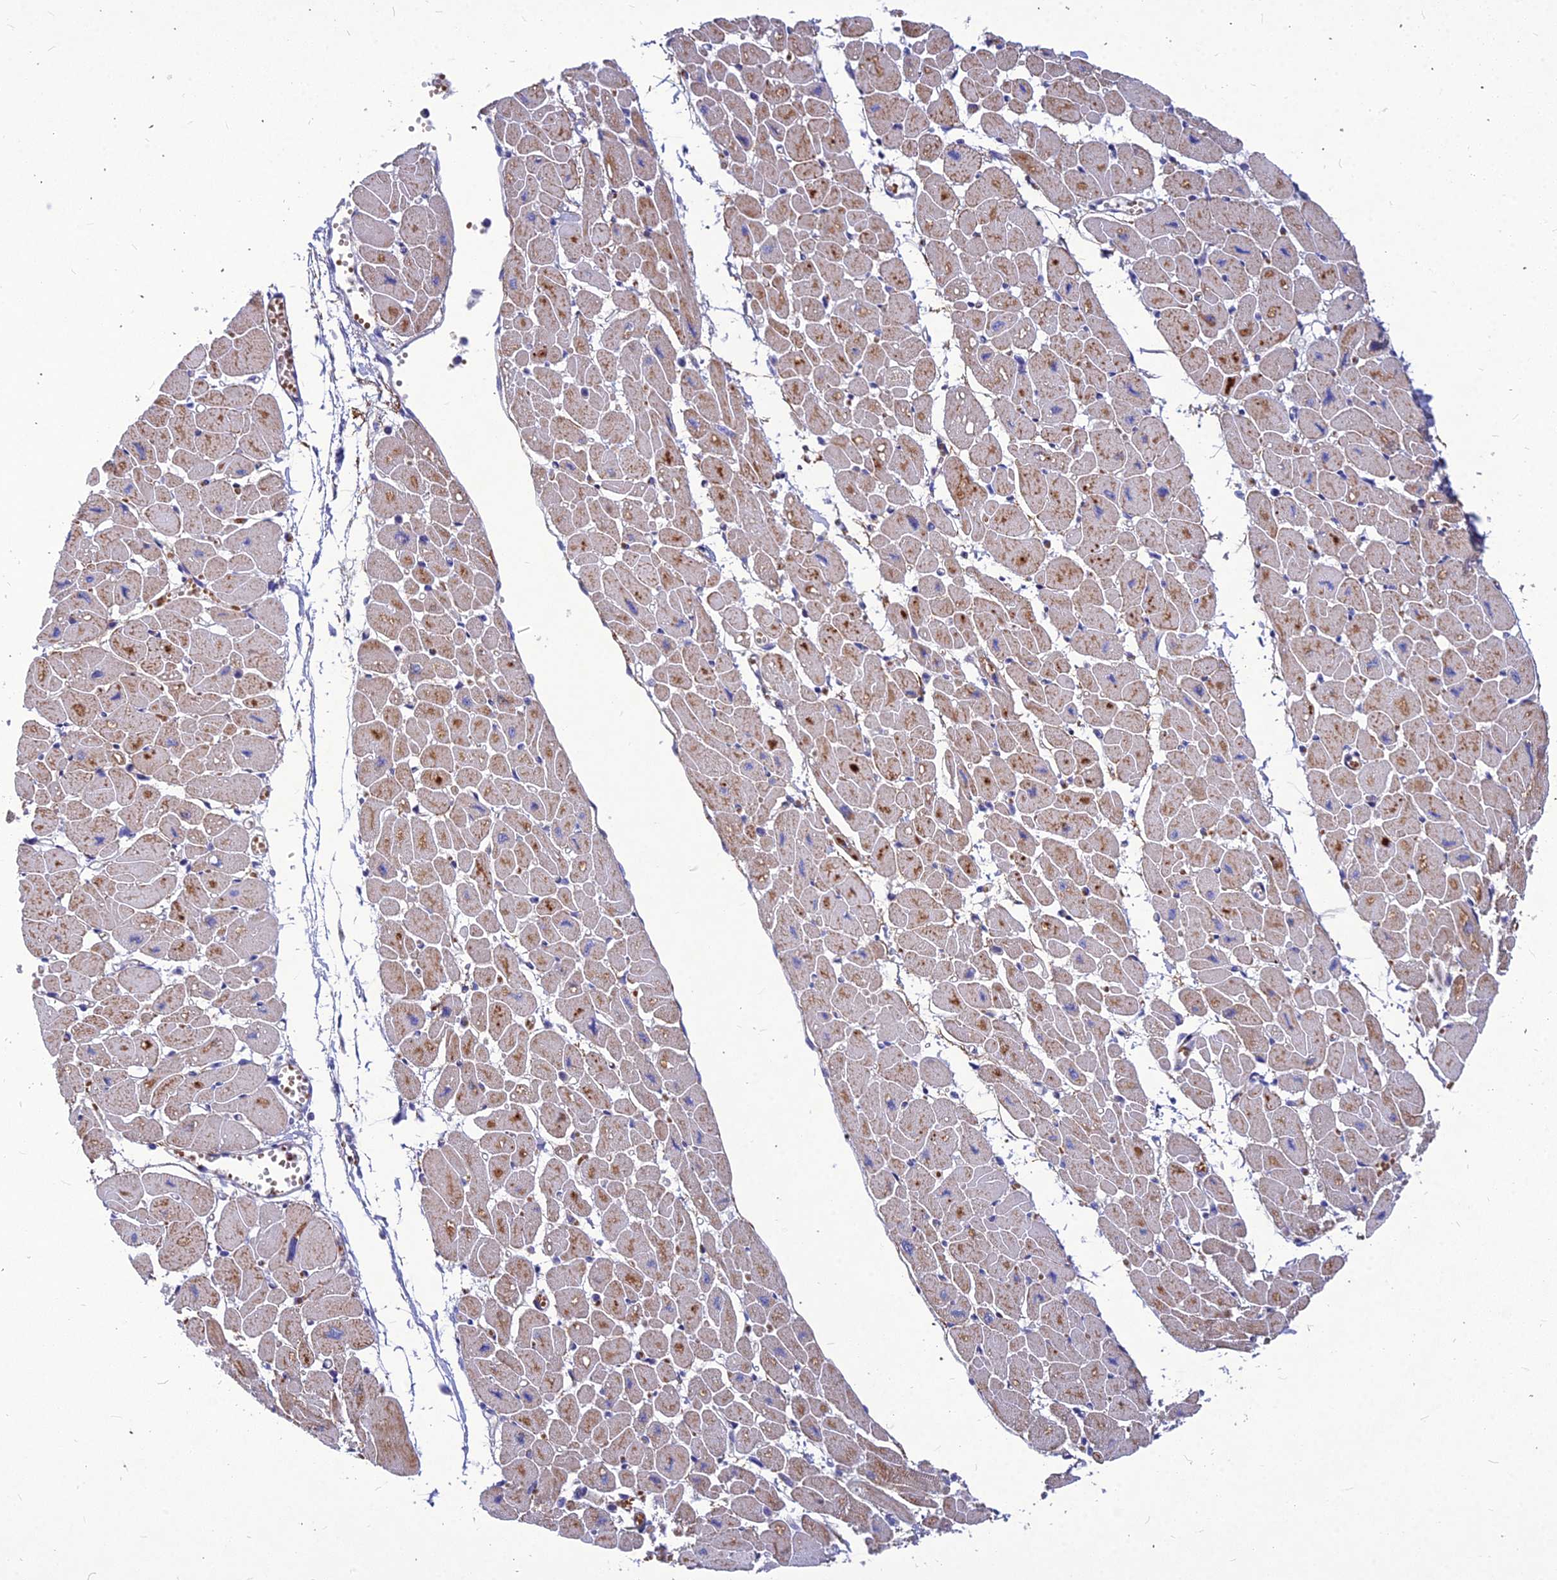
{"staining": {"intensity": "weak", "quantity": "25%-75%", "location": "cytoplasmic/membranous"}, "tissue": "heart muscle", "cell_type": "Cardiomyocytes", "image_type": "normal", "snomed": [{"axis": "morphology", "description": "Normal tissue, NOS"}, {"axis": "topography", "description": "Heart"}], "caption": "Immunohistochemistry (IHC) of unremarkable human heart muscle shows low levels of weak cytoplasmic/membranous staining in approximately 25%-75% of cardiomyocytes.", "gene": "DMRTA1", "patient": {"sex": "female", "age": 54}}